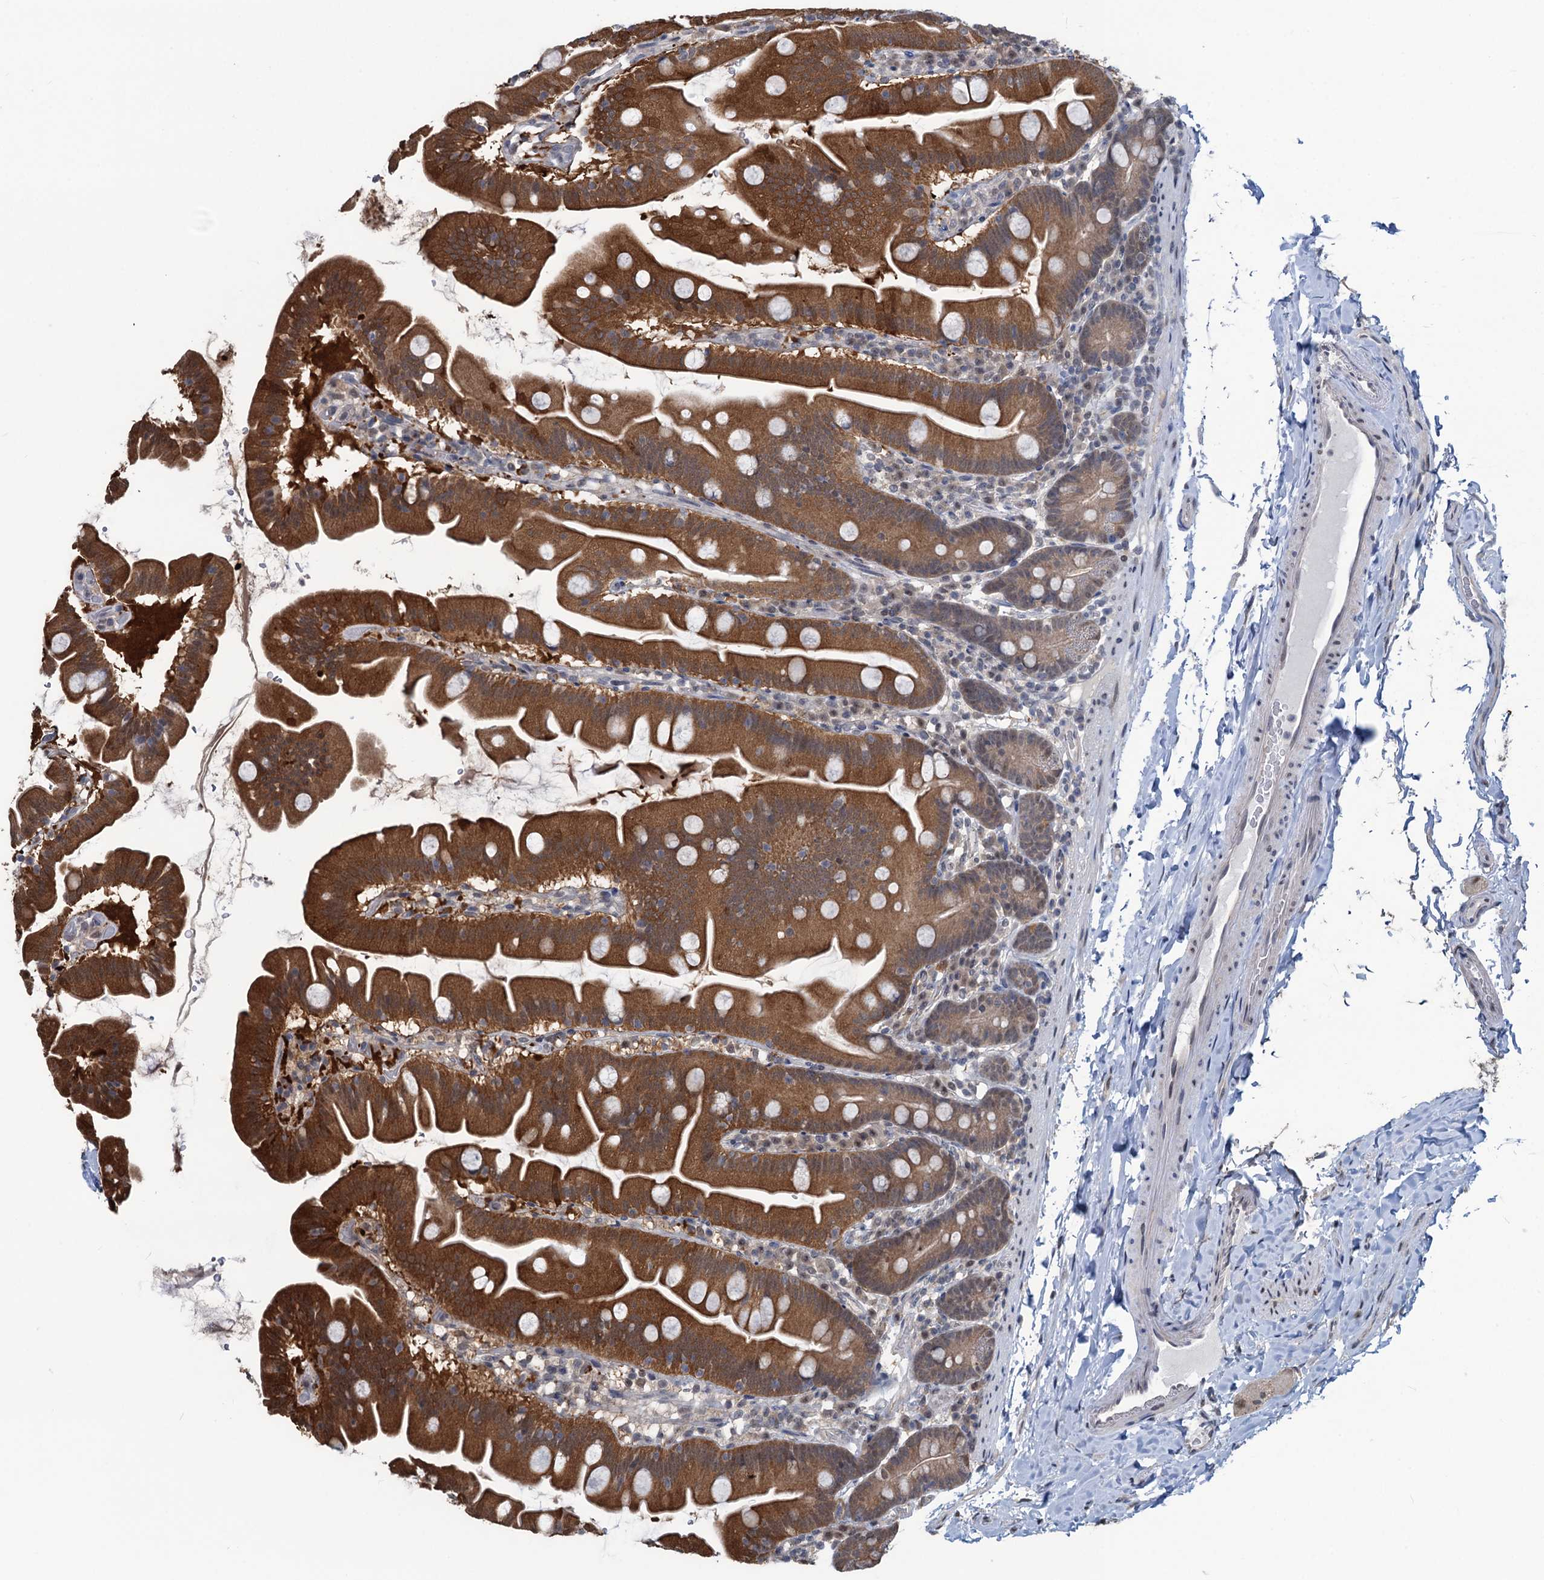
{"staining": {"intensity": "strong", "quantity": "25%-75%", "location": "cytoplasmic/membranous"}, "tissue": "small intestine", "cell_type": "Glandular cells", "image_type": "normal", "snomed": [{"axis": "morphology", "description": "Normal tissue, NOS"}, {"axis": "topography", "description": "Small intestine"}], "caption": "A histopathology image showing strong cytoplasmic/membranous staining in about 25%-75% of glandular cells in normal small intestine, as visualized by brown immunohistochemical staining.", "gene": "RTKN2", "patient": {"sex": "female", "age": 68}}